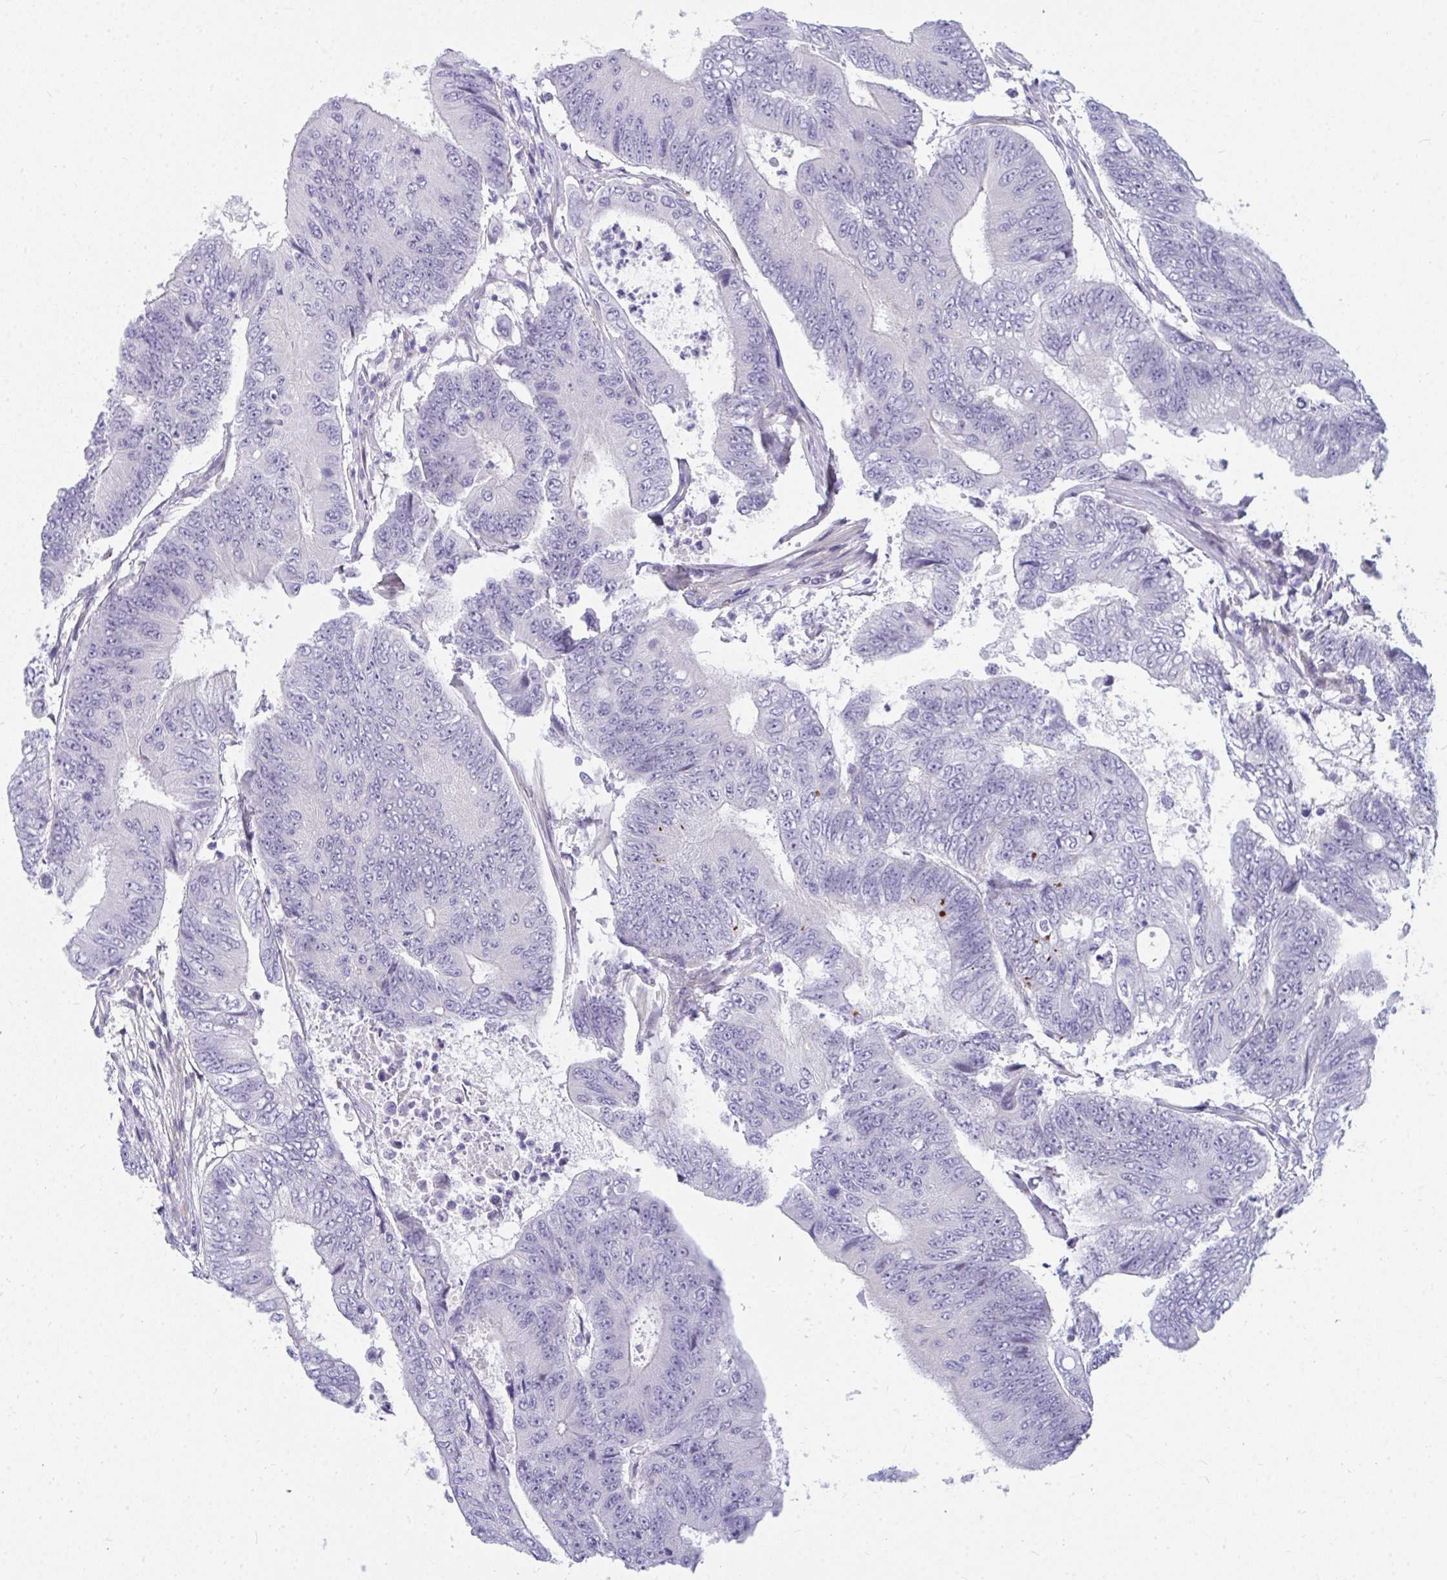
{"staining": {"intensity": "negative", "quantity": "none", "location": "none"}, "tissue": "colorectal cancer", "cell_type": "Tumor cells", "image_type": "cancer", "snomed": [{"axis": "morphology", "description": "Adenocarcinoma, NOS"}, {"axis": "topography", "description": "Colon"}], "caption": "Immunohistochemistry (IHC) micrograph of neoplastic tissue: human colorectal cancer (adenocarcinoma) stained with DAB displays no significant protein expression in tumor cells. (DAB IHC visualized using brightfield microscopy, high magnification).", "gene": "TSBP1", "patient": {"sex": "female", "age": 48}}